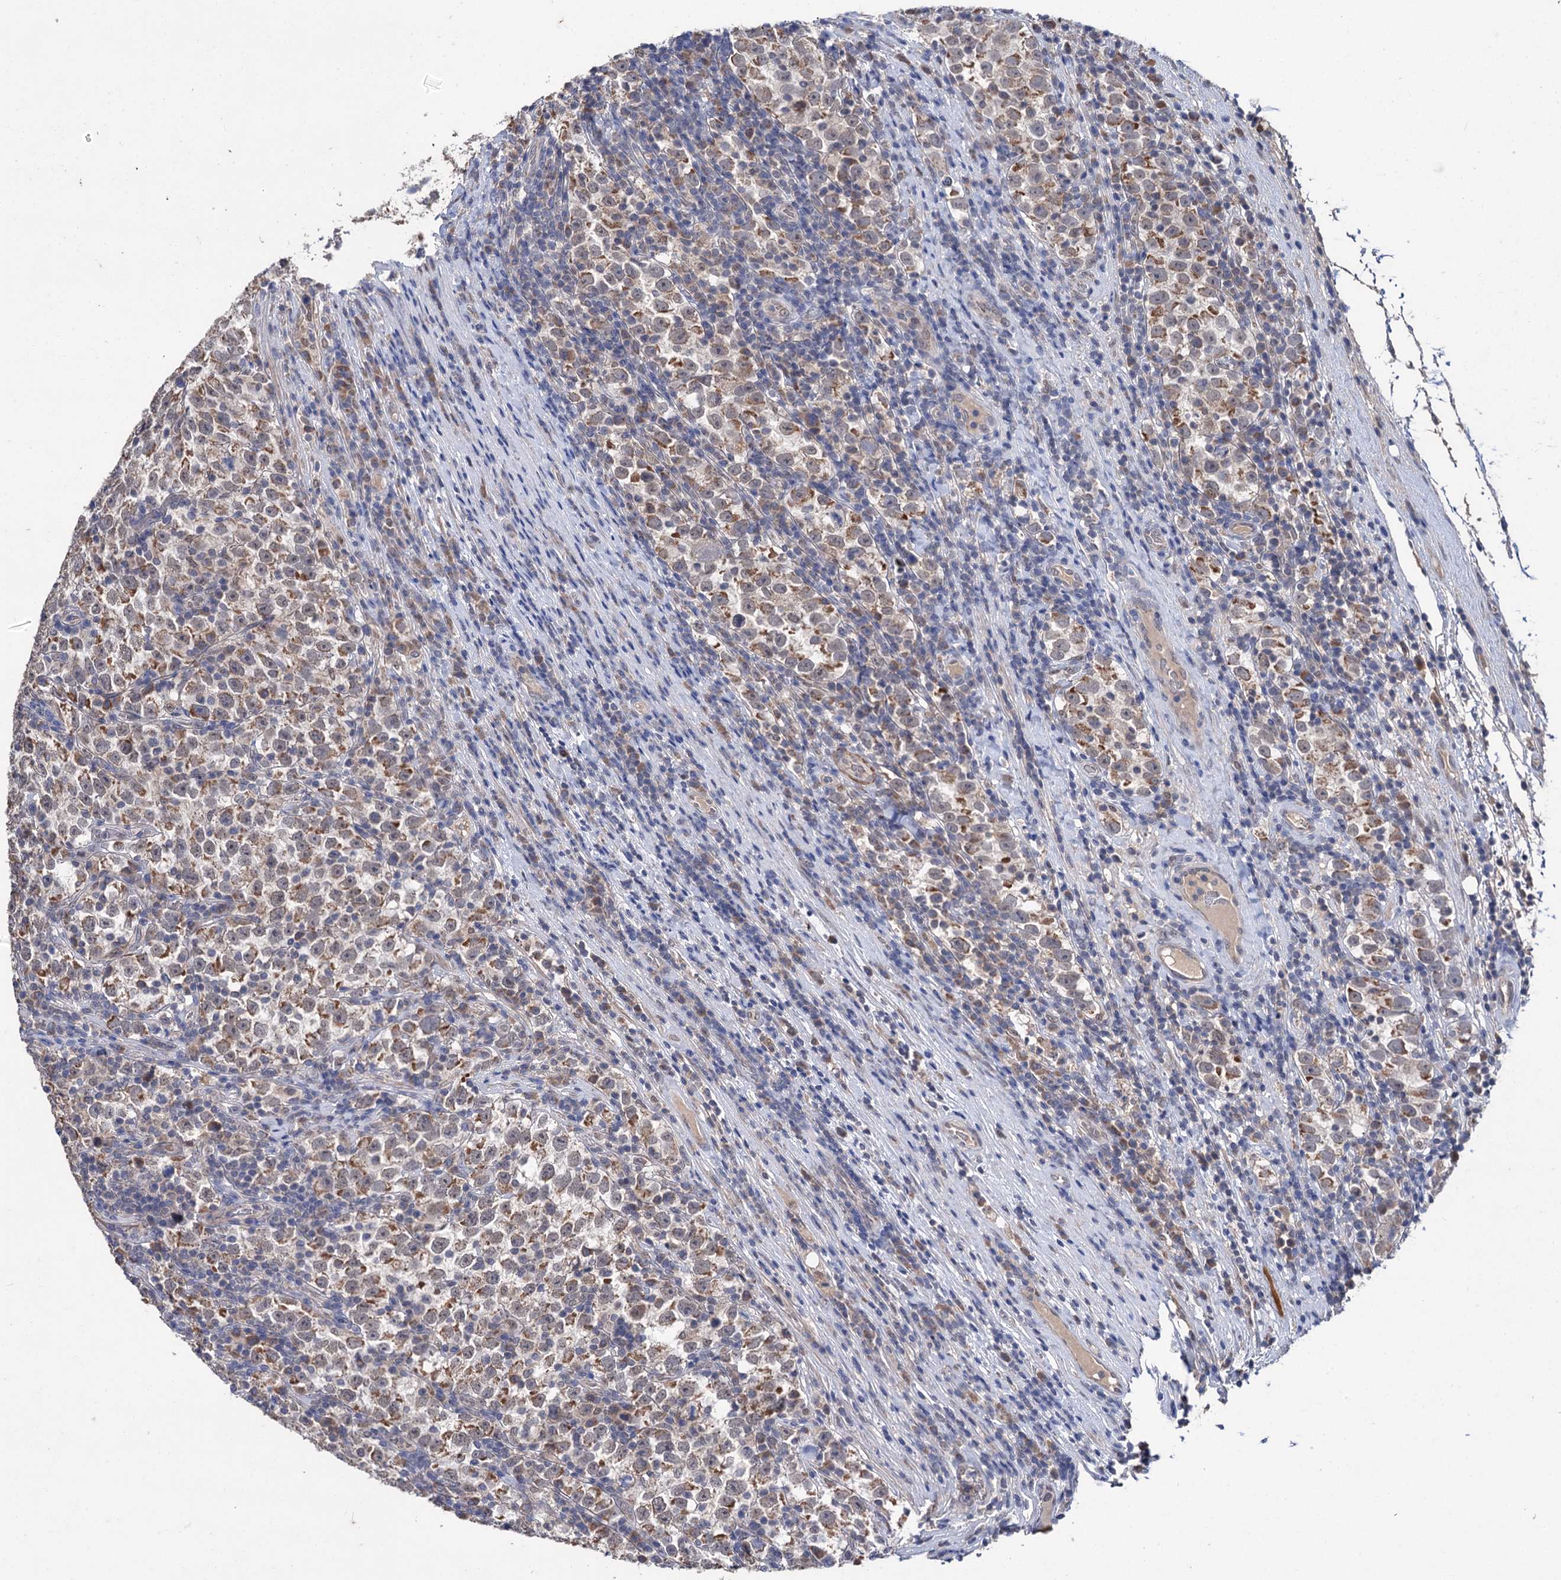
{"staining": {"intensity": "strong", "quantity": "25%-75%", "location": "cytoplasmic/membranous"}, "tissue": "testis cancer", "cell_type": "Tumor cells", "image_type": "cancer", "snomed": [{"axis": "morphology", "description": "Normal tissue, NOS"}, {"axis": "morphology", "description": "Seminoma, NOS"}, {"axis": "topography", "description": "Testis"}], "caption": "Human testis cancer stained with a brown dye displays strong cytoplasmic/membranous positive expression in approximately 25%-75% of tumor cells.", "gene": "CLPB", "patient": {"sex": "male", "age": 43}}